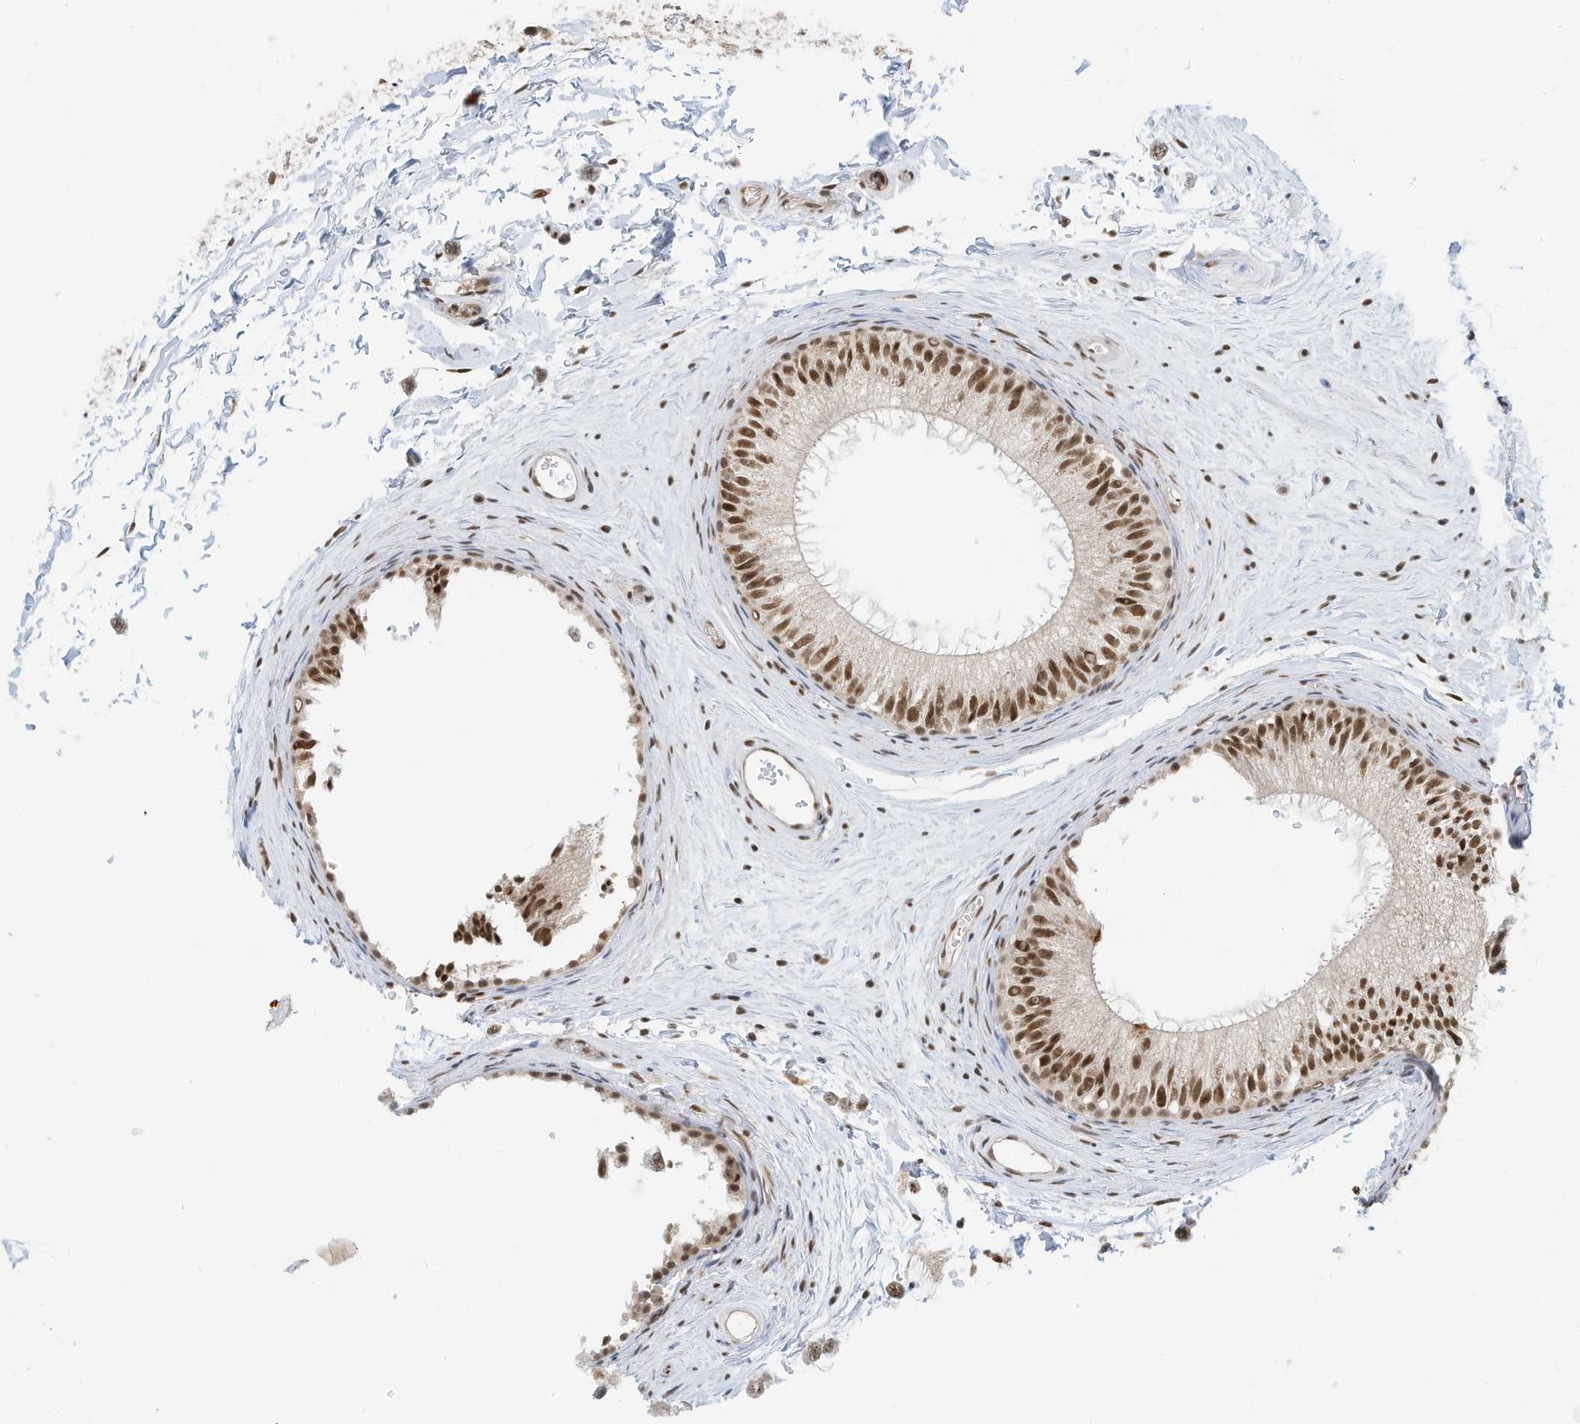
{"staining": {"intensity": "strong", "quantity": "25%-75%", "location": "nuclear"}, "tissue": "epididymis", "cell_type": "Glandular cells", "image_type": "normal", "snomed": [{"axis": "morphology", "description": "Normal tissue, NOS"}, {"axis": "topography", "description": "Epididymis"}], "caption": "Normal epididymis was stained to show a protein in brown. There is high levels of strong nuclear staining in about 25%-75% of glandular cells.", "gene": "AURKAIP1", "patient": {"sex": "male", "age": 34}}